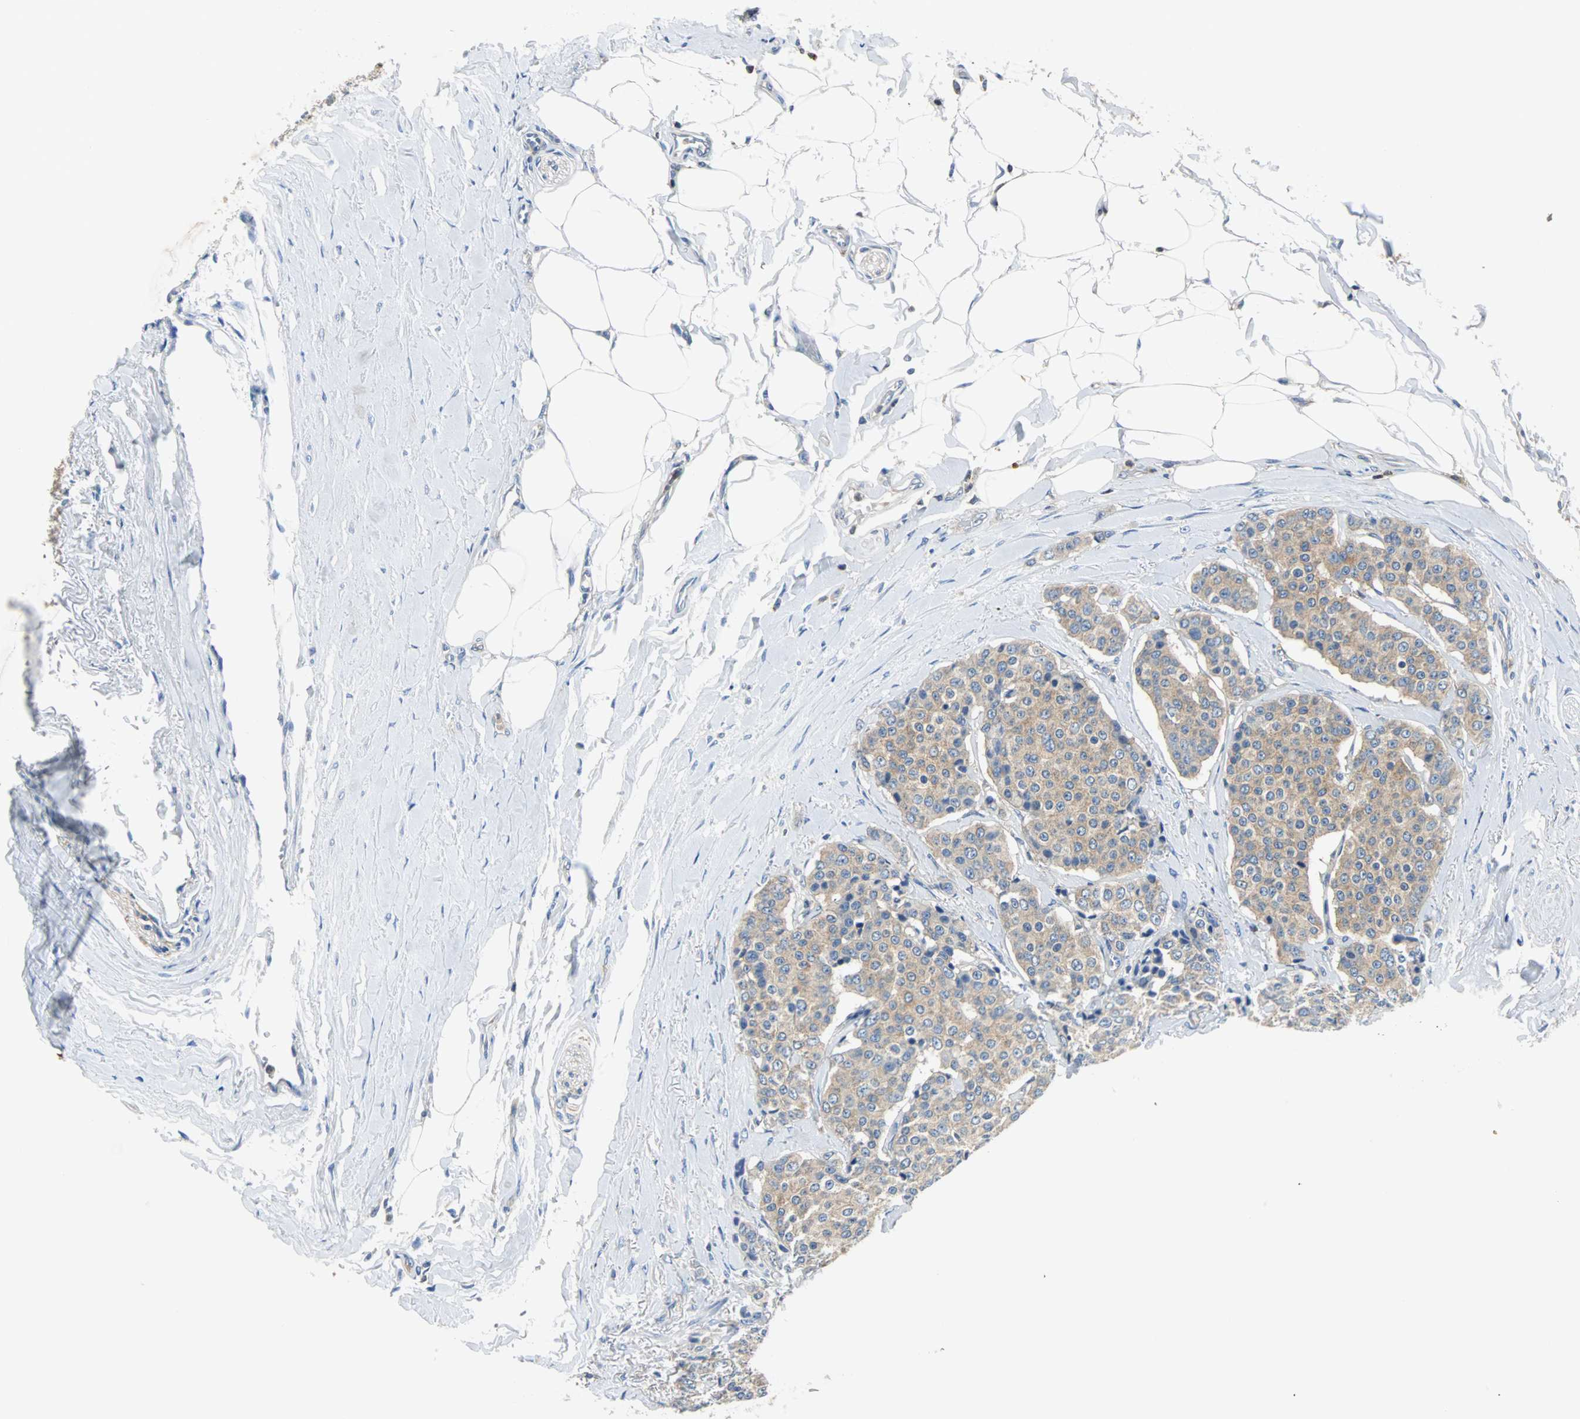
{"staining": {"intensity": "weak", "quantity": ">75%", "location": "cytoplasmic/membranous"}, "tissue": "carcinoid", "cell_type": "Tumor cells", "image_type": "cancer", "snomed": [{"axis": "morphology", "description": "Carcinoid, malignant, NOS"}, {"axis": "topography", "description": "Colon"}], "caption": "Human carcinoid (malignant) stained for a protein (brown) shows weak cytoplasmic/membranous positive positivity in approximately >75% of tumor cells.", "gene": "TSC22D4", "patient": {"sex": "female", "age": 61}}